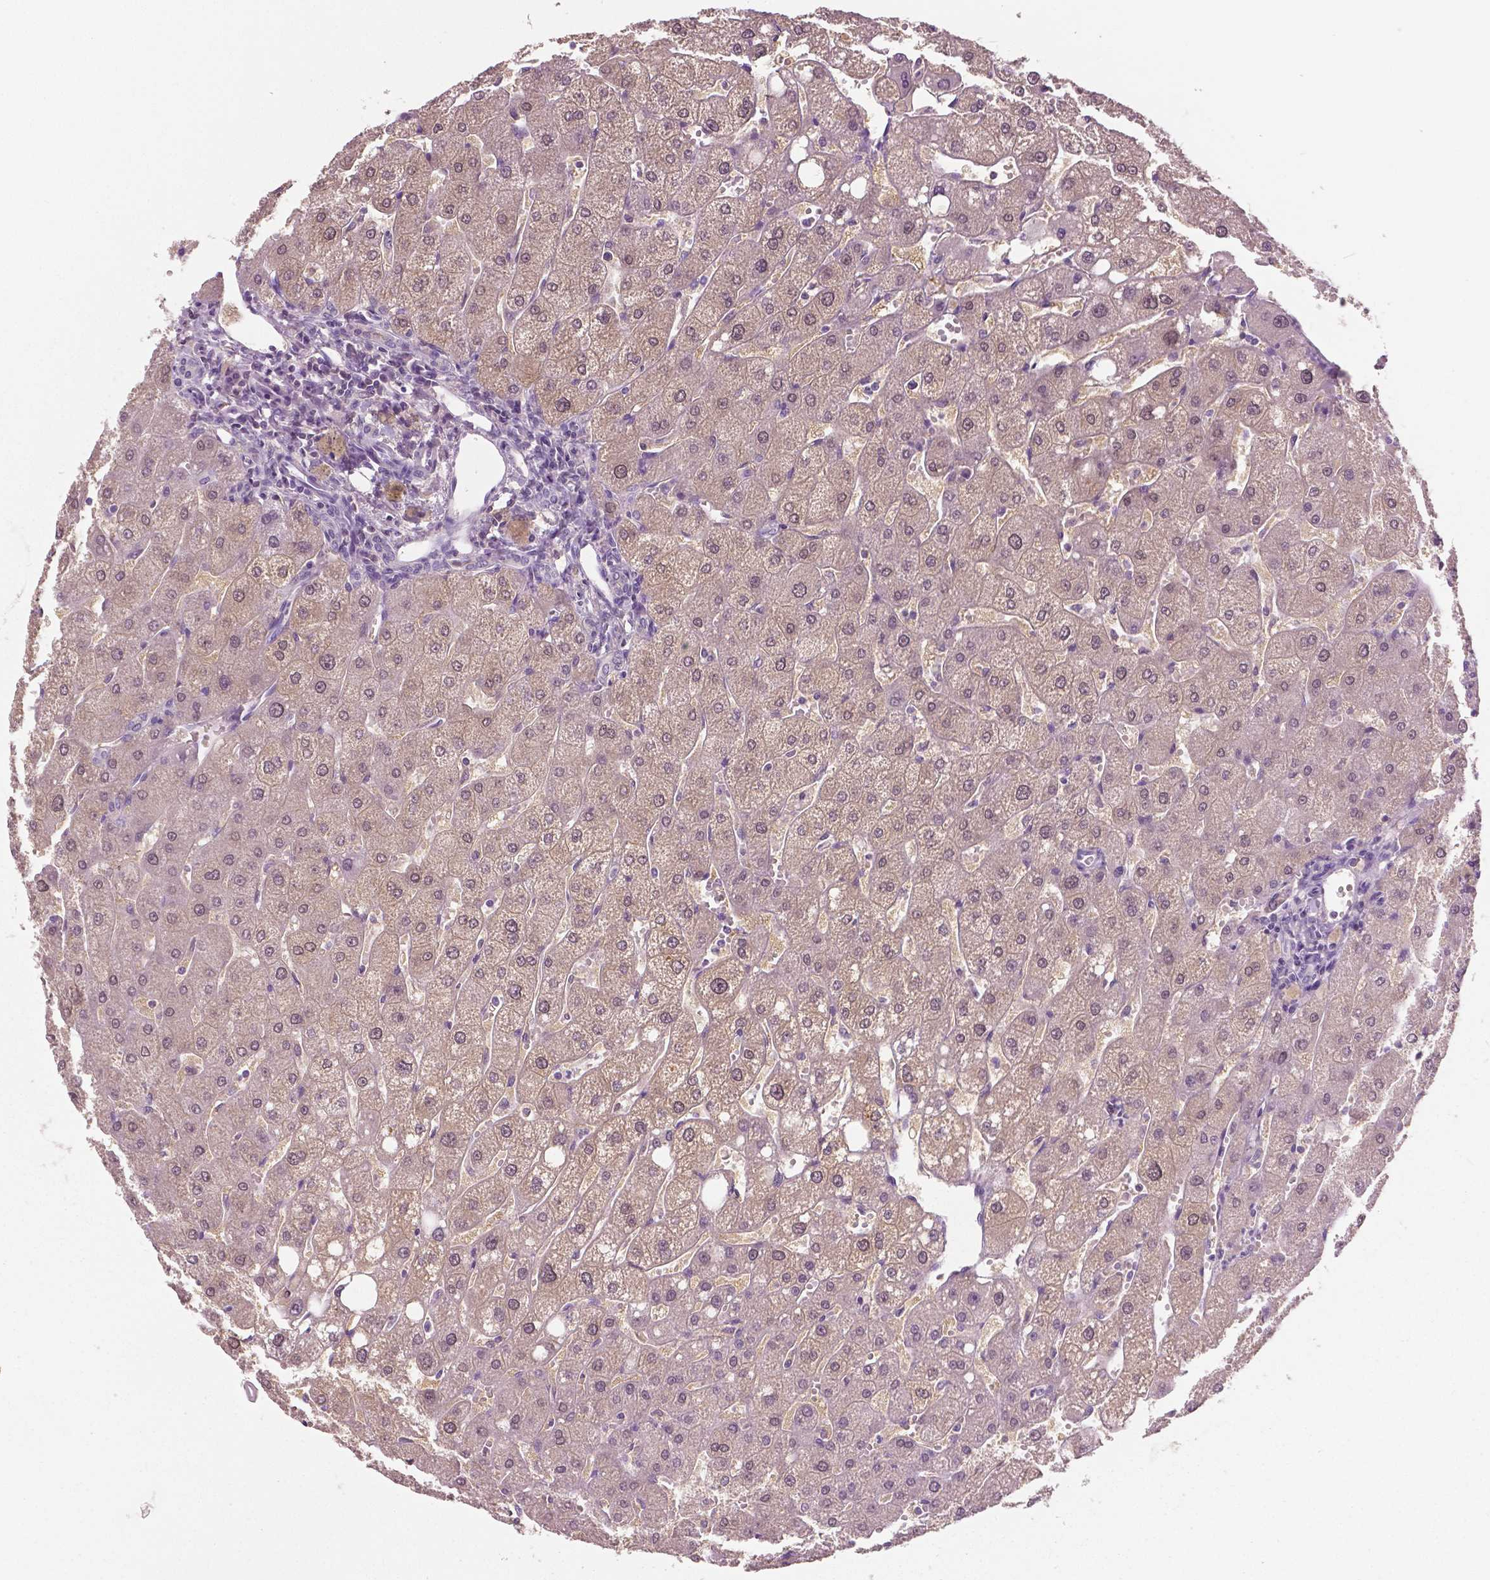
{"staining": {"intensity": "negative", "quantity": "none", "location": "none"}, "tissue": "liver", "cell_type": "Cholangiocytes", "image_type": "normal", "snomed": [{"axis": "morphology", "description": "Normal tissue, NOS"}, {"axis": "topography", "description": "Liver"}], "caption": "This is an IHC micrograph of normal human liver. There is no positivity in cholangiocytes.", "gene": "GALM", "patient": {"sex": "male", "age": 67}}